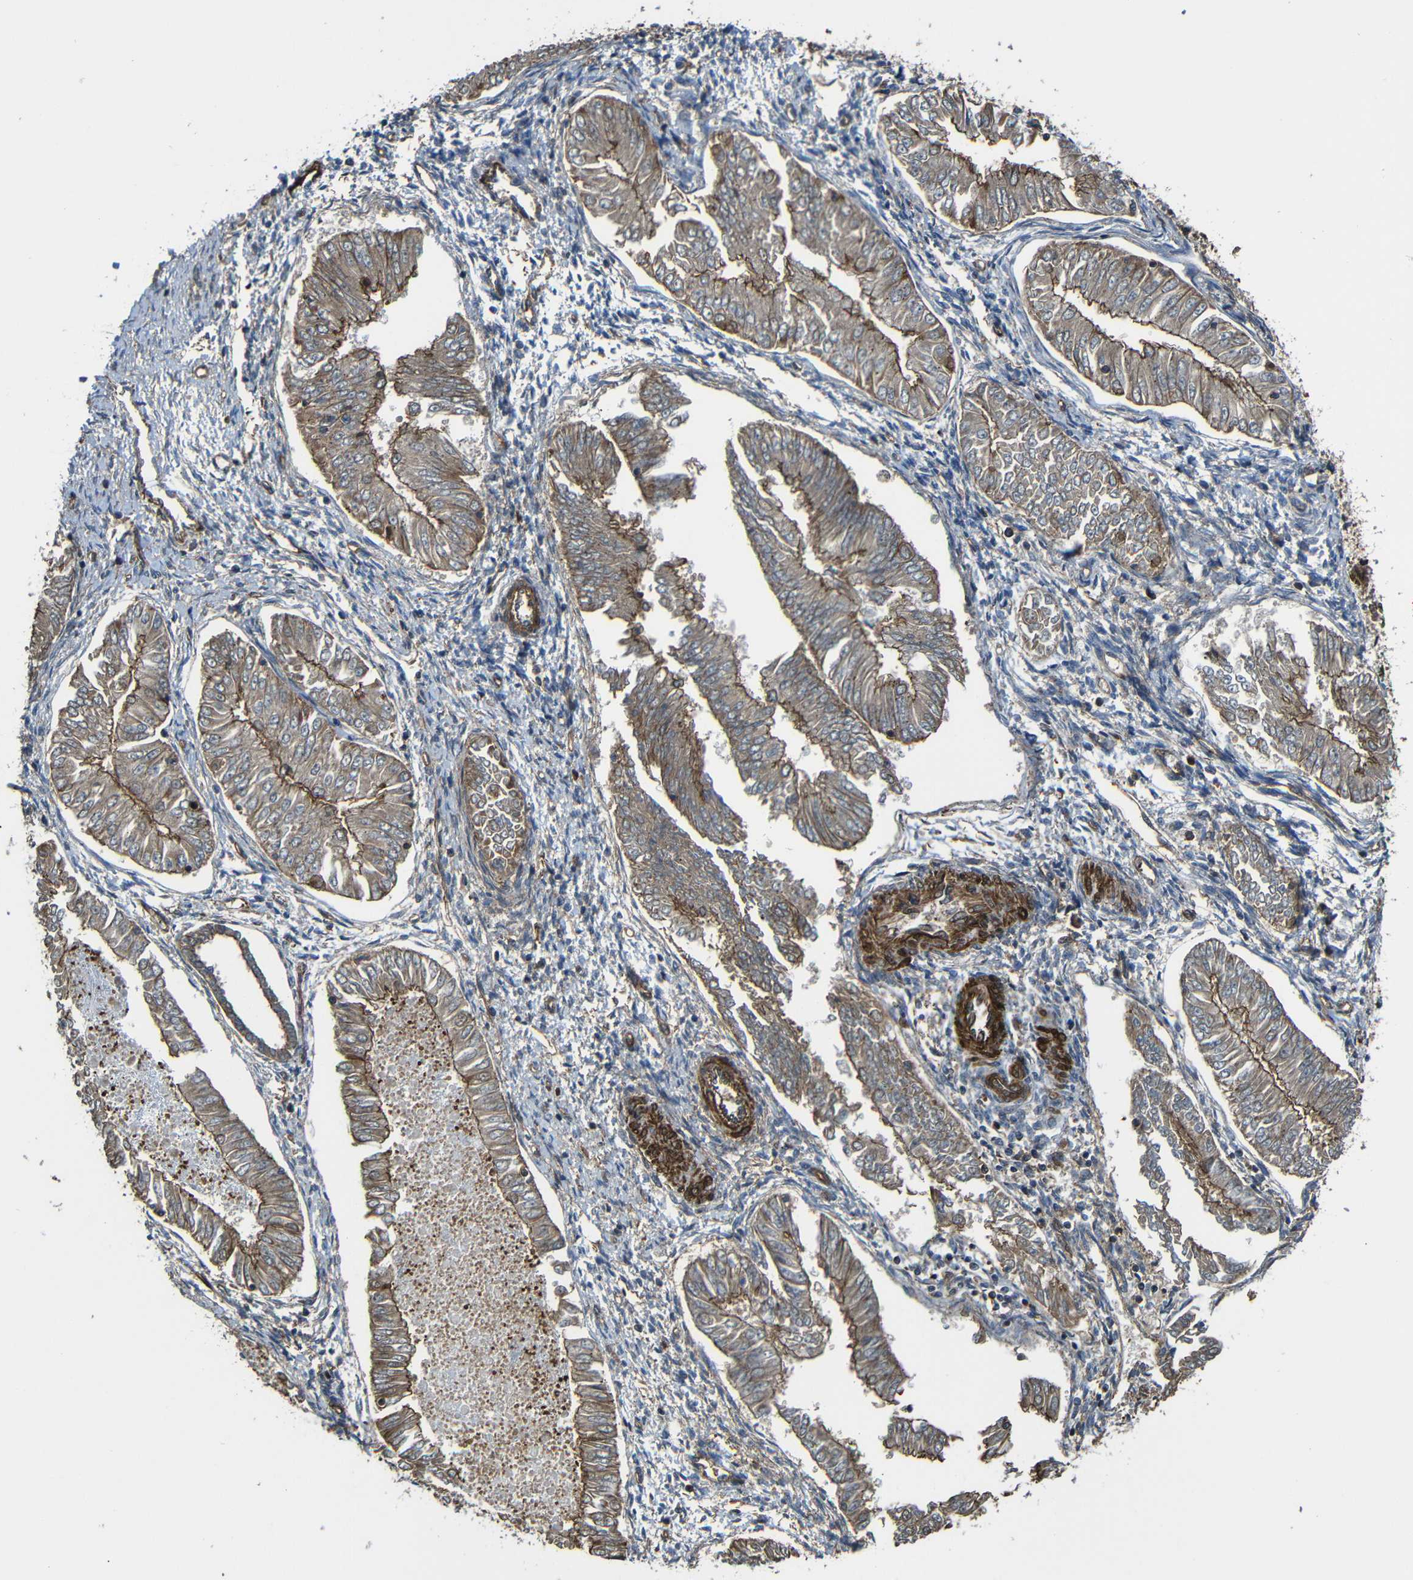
{"staining": {"intensity": "moderate", "quantity": ">75%", "location": "cytoplasmic/membranous"}, "tissue": "endometrial cancer", "cell_type": "Tumor cells", "image_type": "cancer", "snomed": [{"axis": "morphology", "description": "Adenocarcinoma, NOS"}, {"axis": "topography", "description": "Endometrium"}], "caption": "Immunohistochemistry (IHC) (DAB (3,3'-diaminobenzidine)) staining of endometrial cancer (adenocarcinoma) shows moderate cytoplasmic/membranous protein positivity in approximately >75% of tumor cells.", "gene": "PTCH1", "patient": {"sex": "female", "age": 53}}